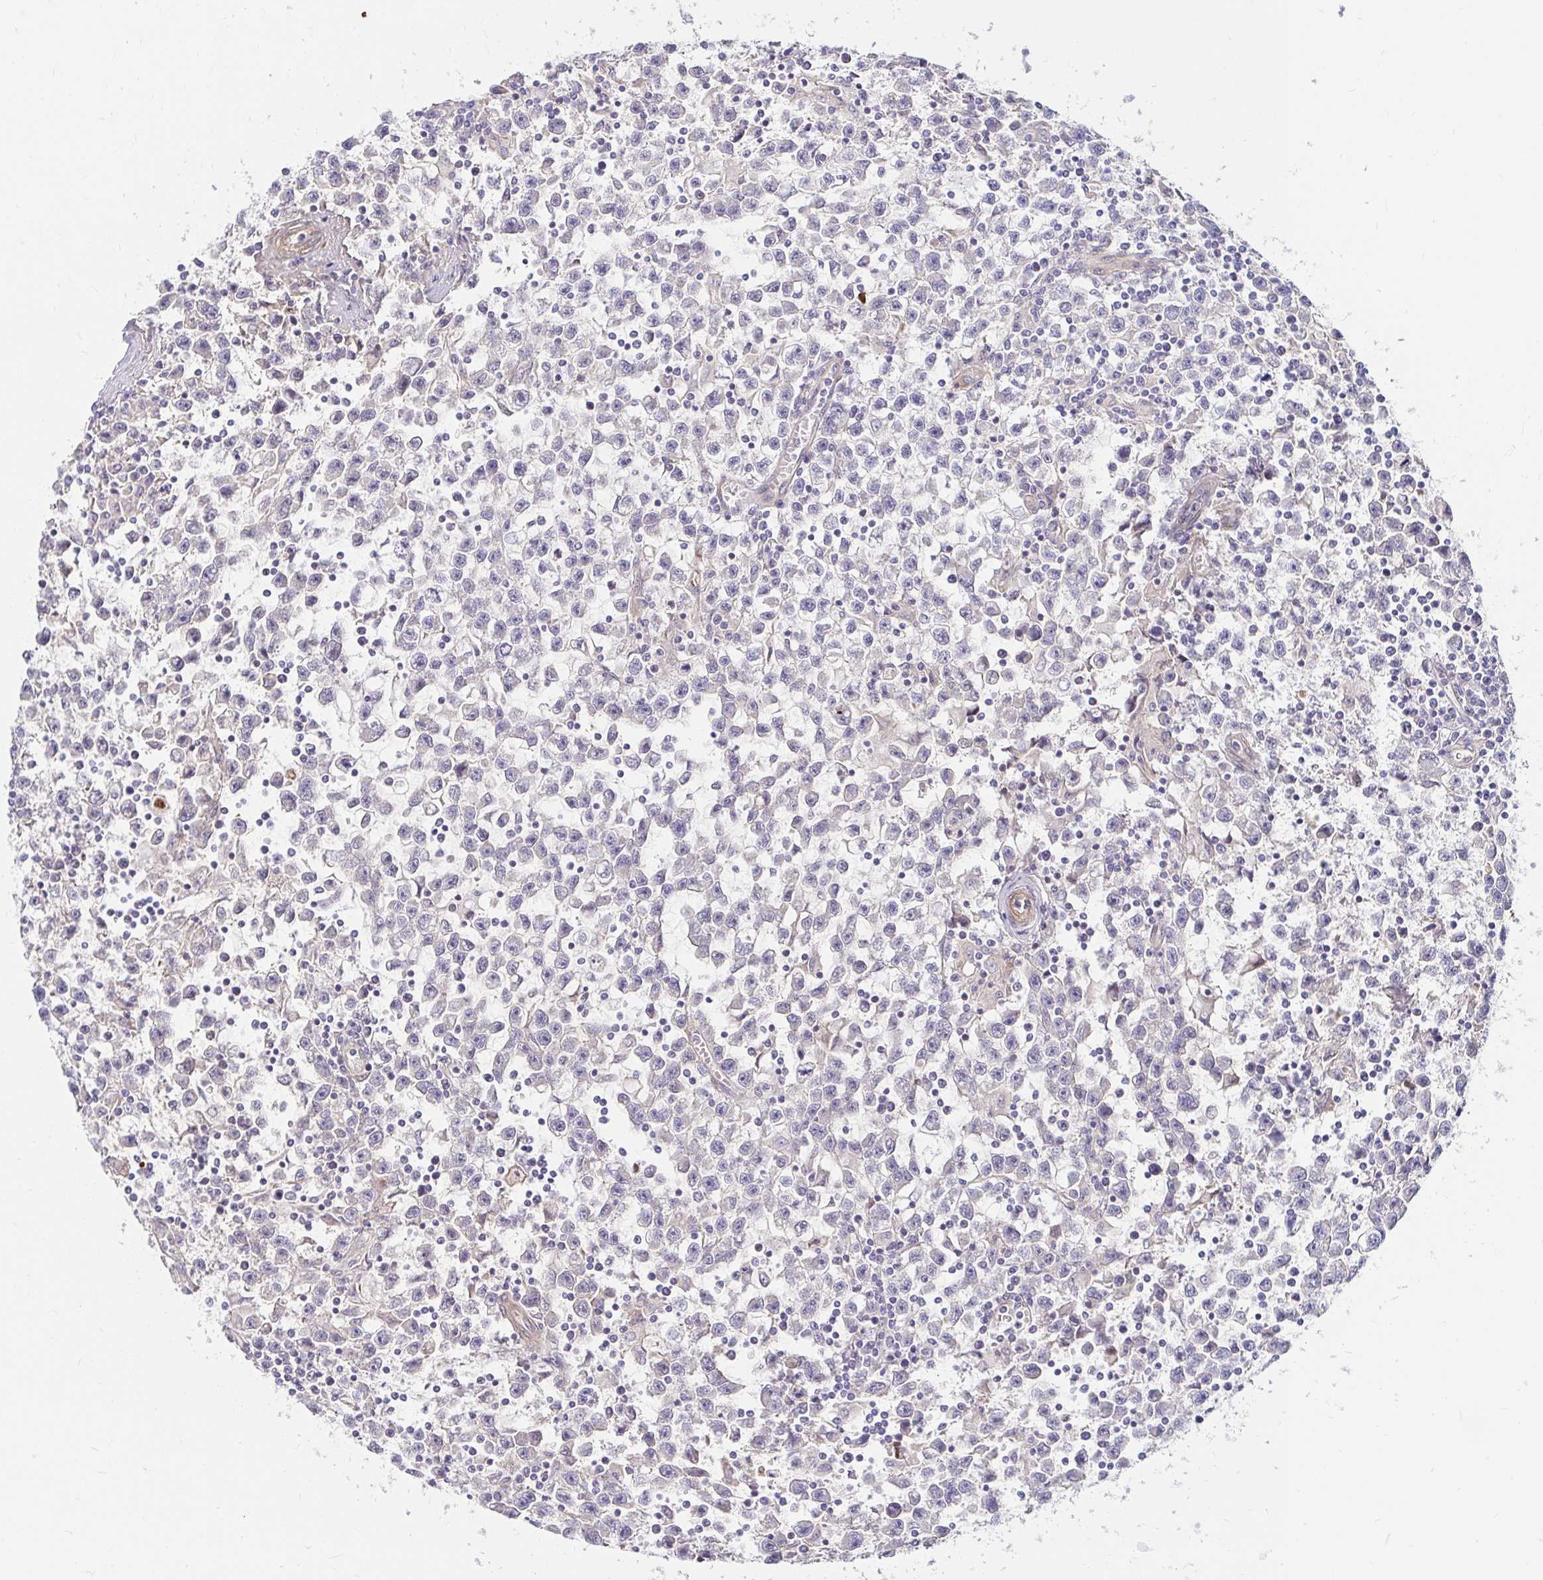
{"staining": {"intensity": "negative", "quantity": "none", "location": "none"}, "tissue": "testis cancer", "cell_type": "Tumor cells", "image_type": "cancer", "snomed": [{"axis": "morphology", "description": "Seminoma, NOS"}, {"axis": "topography", "description": "Testis"}], "caption": "High magnification brightfield microscopy of seminoma (testis) stained with DAB (3,3'-diaminobenzidine) (brown) and counterstained with hematoxylin (blue): tumor cells show no significant positivity.", "gene": "YAP1", "patient": {"sex": "male", "age": 31}}